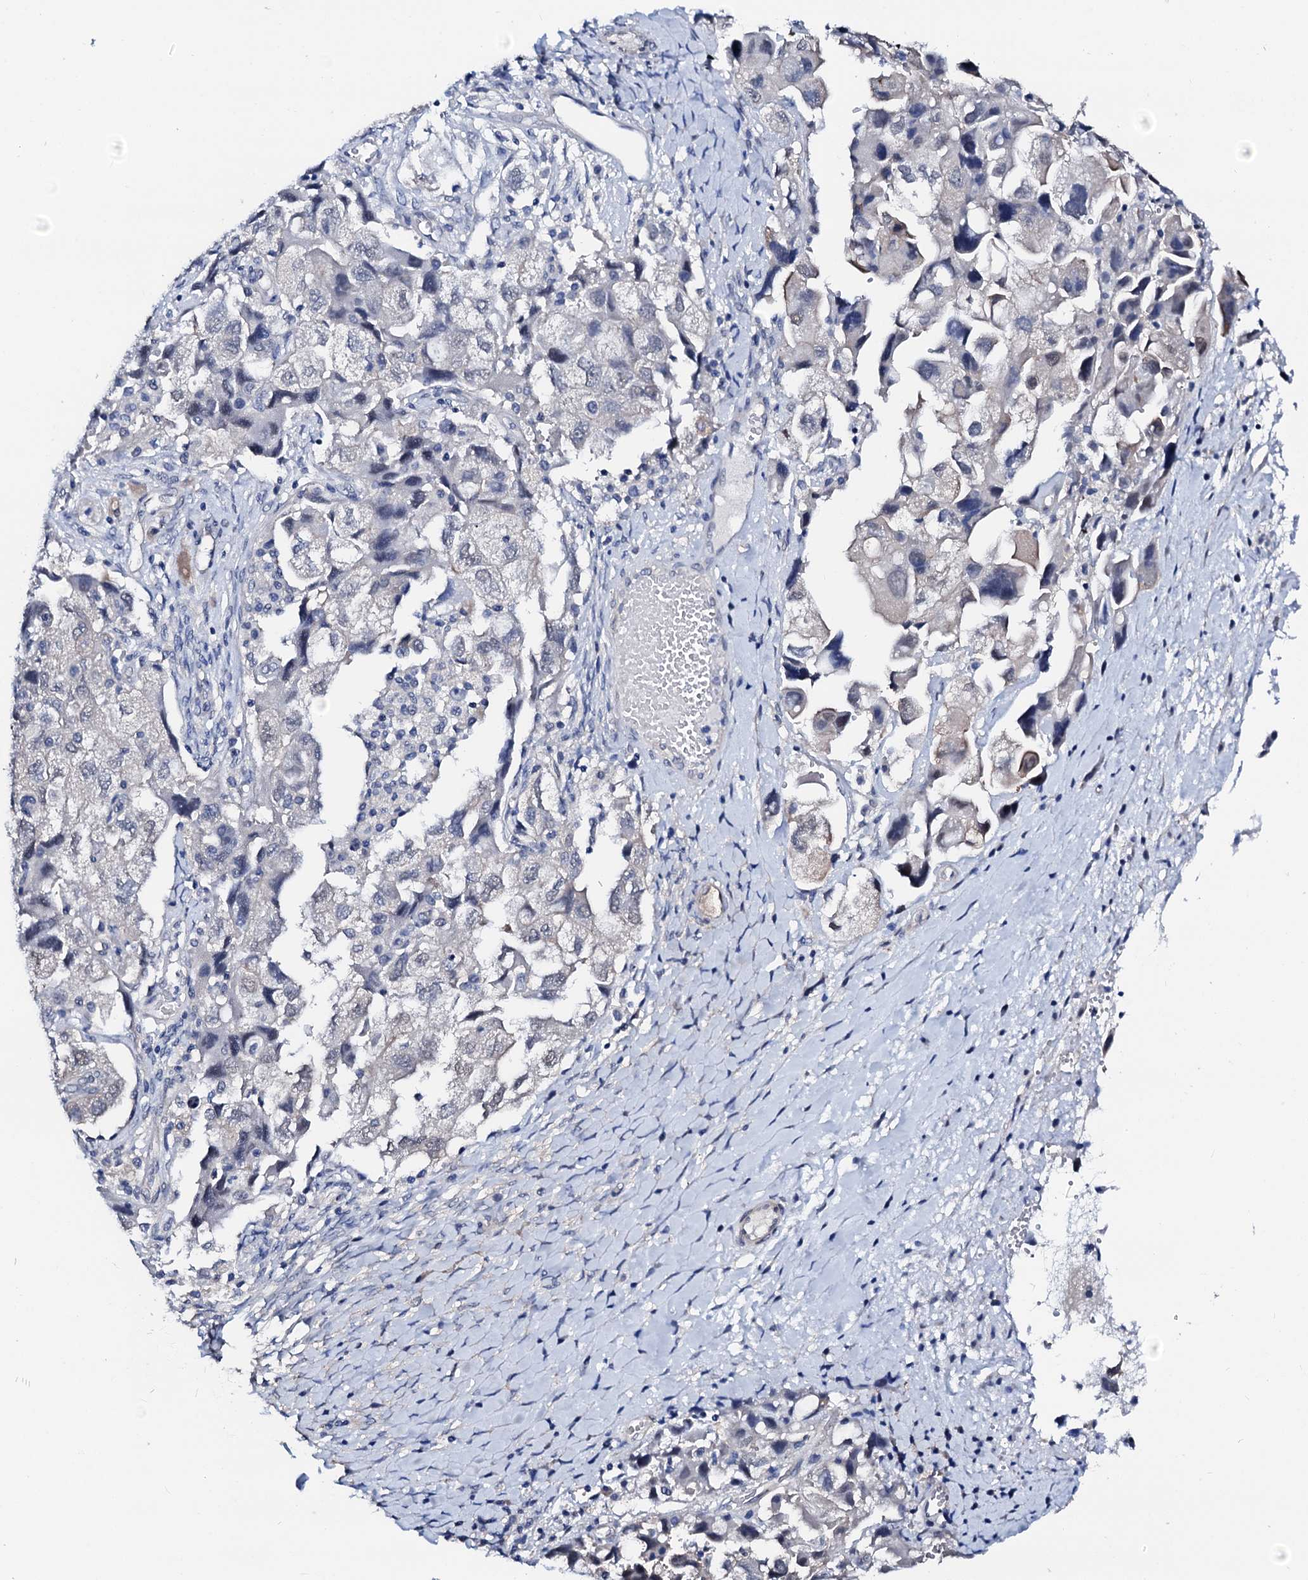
{"staining": {"intensity": "negative", "quantity": "none", "location": "none"}, "tissue": "ovarian cancer", "cell_type": "Tumor cells", "image_type": "cancer", "snomed": [{"axis": "morphology", "description": "Carcinoma, NOS"}, {"axis": "morphology", "description": "Cystadenocarcinoma, serous, NOS"}, {"axis": "topography", "description": "Ovary"}], "caption": "This photomicrograph is of ovarian carcinoma stained with immunohistochemistry to label a protein in brown with the nuclei are counter-stained blue. There is no staining in tumor cells. (Immunohistochemistry (ihc), brightfield microscopy, high magnification).", "gene": "CSN2", "patient": {"sex": "female", "age": 69}}